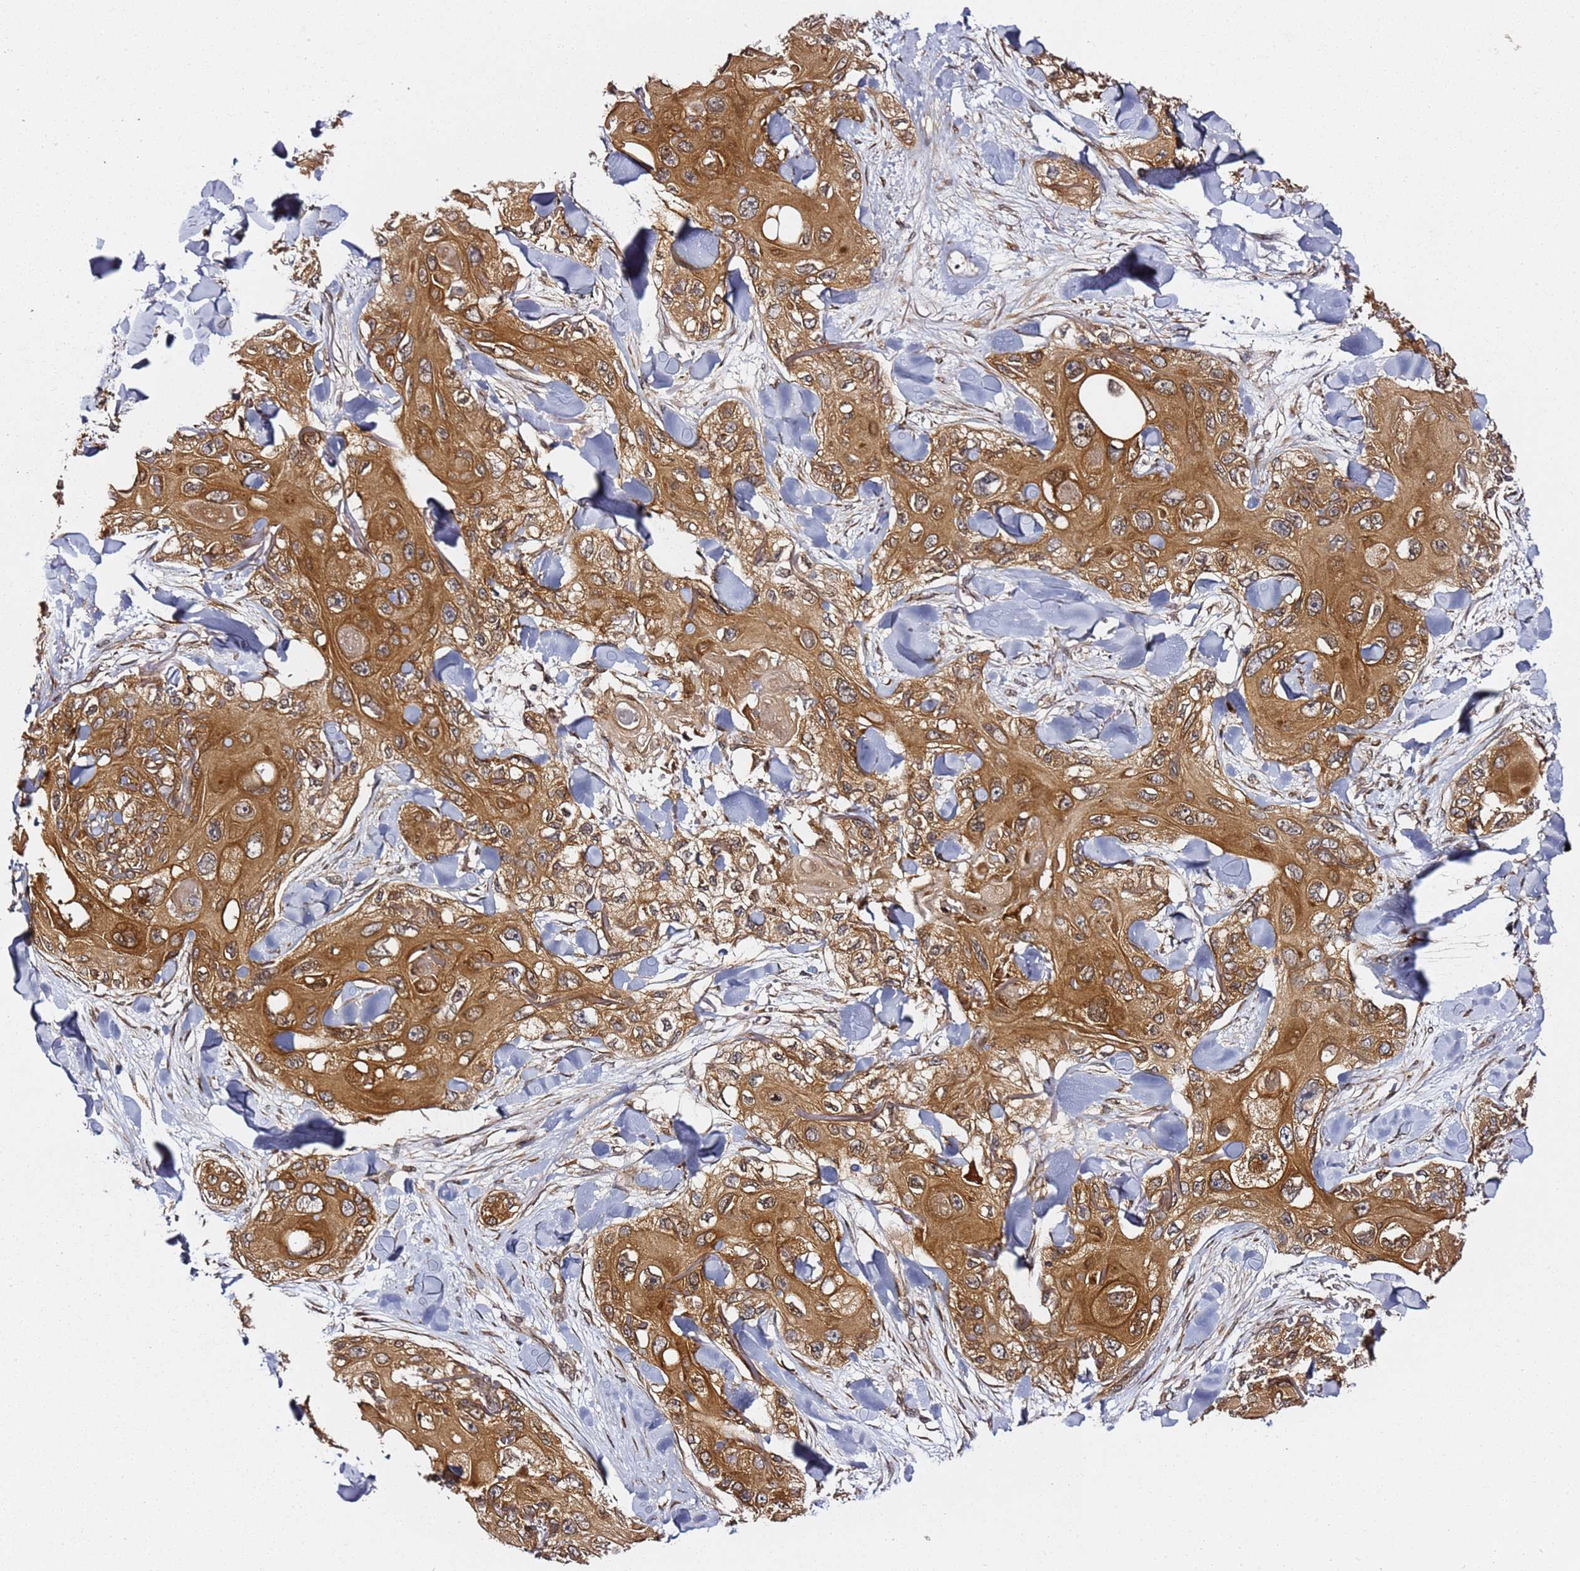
{"staining": {"intensity": "moderate", "quantity": ">75%", "location": "cytoplasmic/membranous"}, "tissue": "skin cancer", "cell_type": "Tumor cells", "image_type": "cancer", "snomed": [{"axis": "morphology", "description": "Normal tissue, NOS"}, {"axis": "morphology", "description": "Squamous cell carcinoma, NOS"}, {"axis": "topography", "description": "Skin"}], "caption": "Immunohistochemical staining of skin cancer reveals medium levels of moderate cytoplasmic/membranous protein staining in about >75% of tumor cells. (DAB IHC, brown staining for protein, blue staining for nuclei).", "gene": "PRKAB2", "patient": {"sex": "male", "age": 72}}